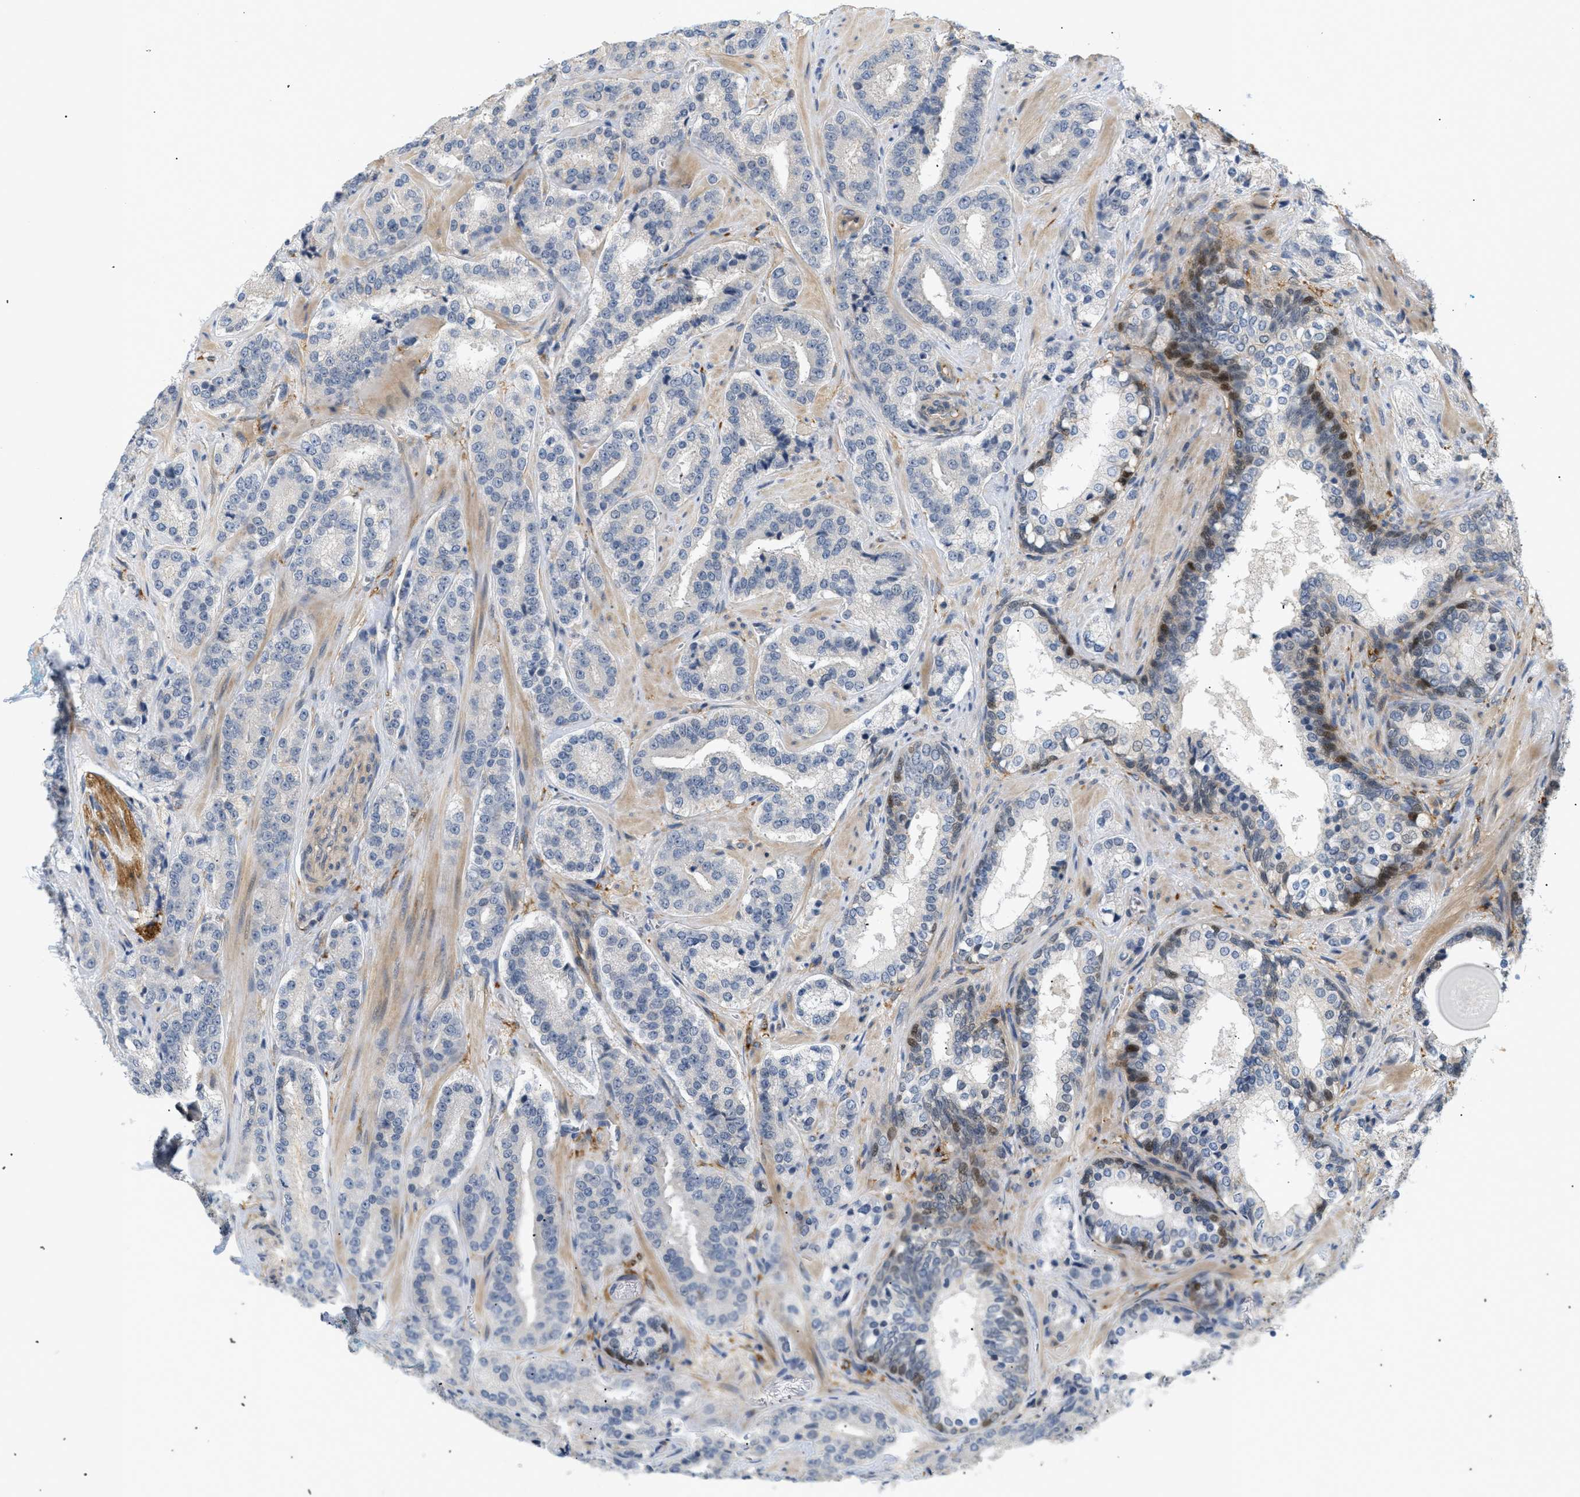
{"staining": {"intensity": "negative", "quantity": "none", "location": "none"}, "tissue": "prostate cancer", "cell_type": "Tumor cells", "image_type": "cancer", "snomed": [{"axis": "morphology", "description": "Adenocarcinoma, High grade"}, {"axis": "topography", "description": "Prostate"}], "caption": "This is a histopathology image of IHC staining of adenocarcinoma (high-grade) (prostate), which shows no expression in tumor cells.", "gene": "CORO2B", "patient": {"sex": "male", "age": 60}}